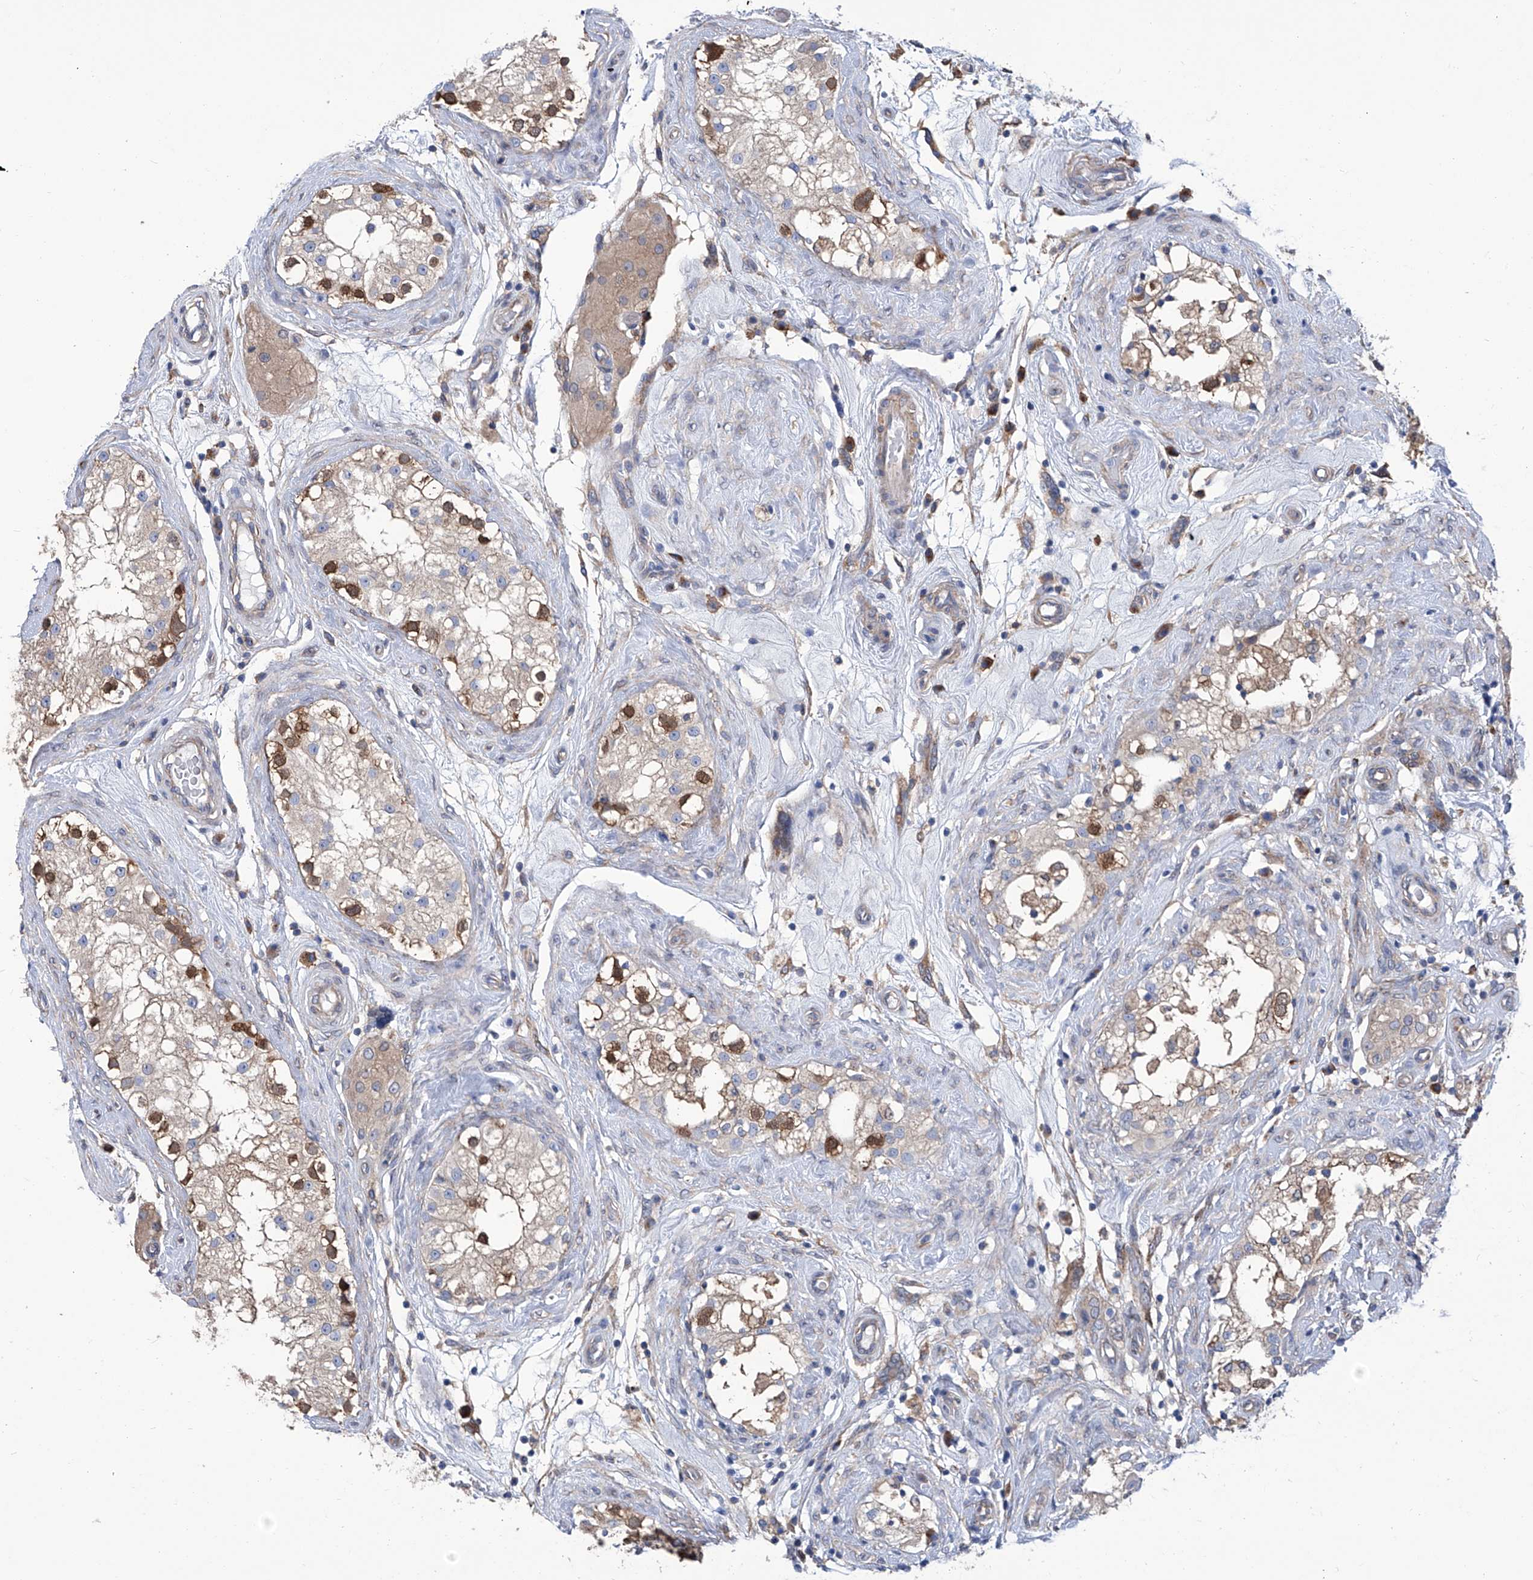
{"staining": {"intensity": "strong", "quantity": "<25%", "location": "cytoplasmic/membranous"}, "tissue": "testis", "cell_type": "Cells in seminiferous ducts", "image_type": "normal", "snomed": [{"axis": "morphology", "description": "Normal tissue, NOS"}, {"axis": "topography", "description": "Testis"}], "caption": "Immunohistochemistry (DAB) staining of normal testis displays strong cytoplasmic/membranous protein expression in approximately <25% of cells in seminiferous ducts.", "gene": "SMS", "patient": {"sex": "male", "age": 84}}